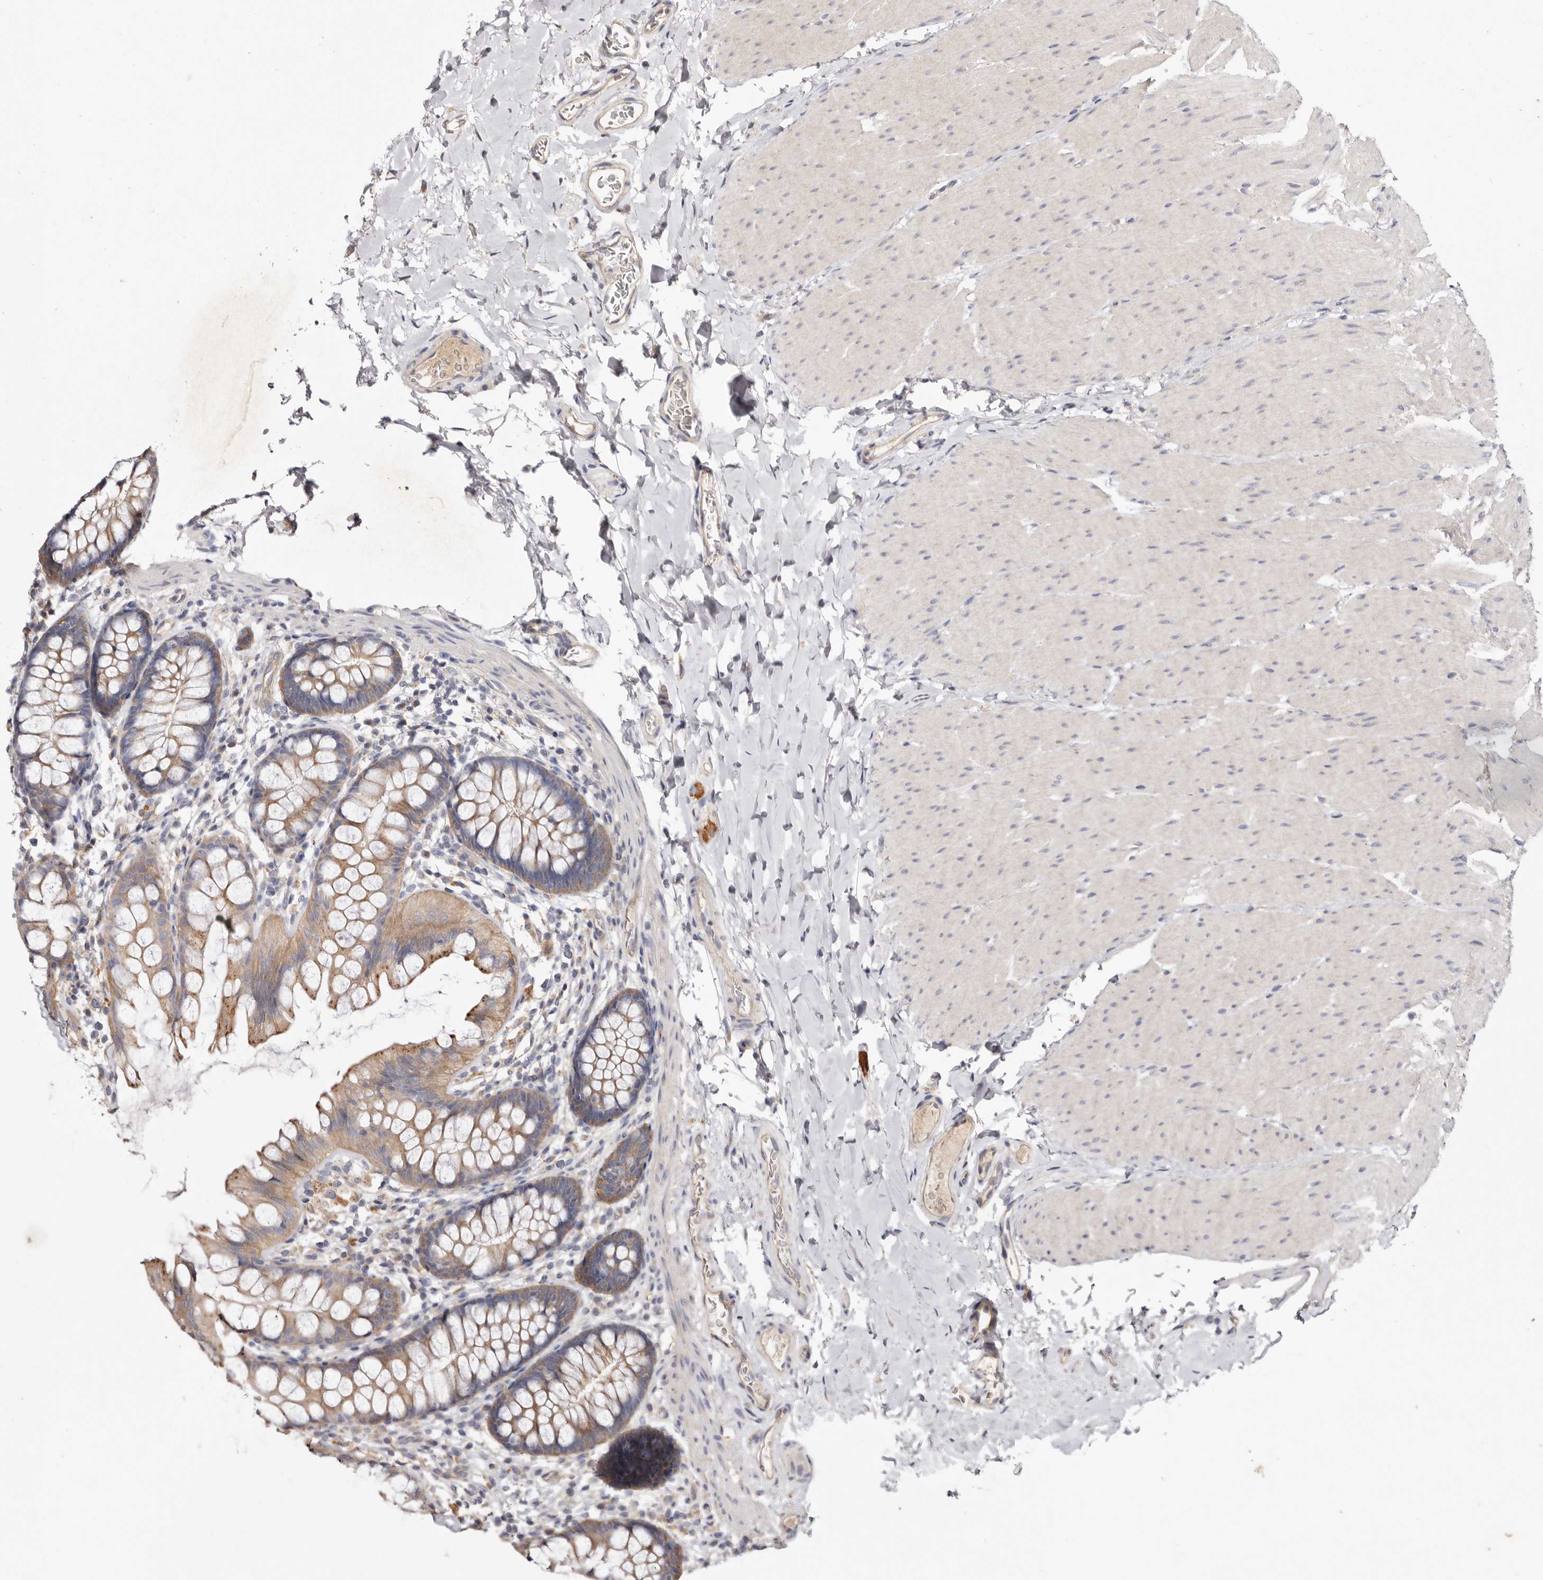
{"staining": {"intensity": "weak", "quantity": ">75%", "location": "cytoplasmic/membranous"}, "tissue": "colon", "cell_type": "Endothelial cells", "image_type": "normal", "snomed": [{"axis": "morphology", "description": "Normal tissue, NOS"}, {"axis": "topography", "description": "Colon"}], "caption": "Brown immunohistochemical staining in normal human colon demonstrates weak cytoplasmic/membranous staining in about >75% of endothelial cells. (Stains: DAB in brown, nuclei in blue, Microscopy: brightfield microscopy at high magnification).", "gene": "FAM167B", "patient": {"sex": "female", "age": 62}}